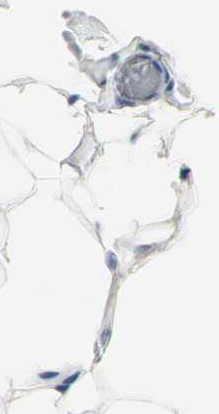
{"staining": {"intensity": "negative", "quantity": "none", "location": "none"}, "tissue": "adipose tissue", "cell_type": "Adipocytes", "image_type": "normal", "snomed": [{"axis": "morphology", "description": "Normal tissue, NOS"}, {"axis": "topography", "description": "Soft tissue"}], "caption": "Adipocytes show no significant staining in normal adipose tissue.", "gene": "SELENOK", "patient": {"sex": "male", "age": 26}}